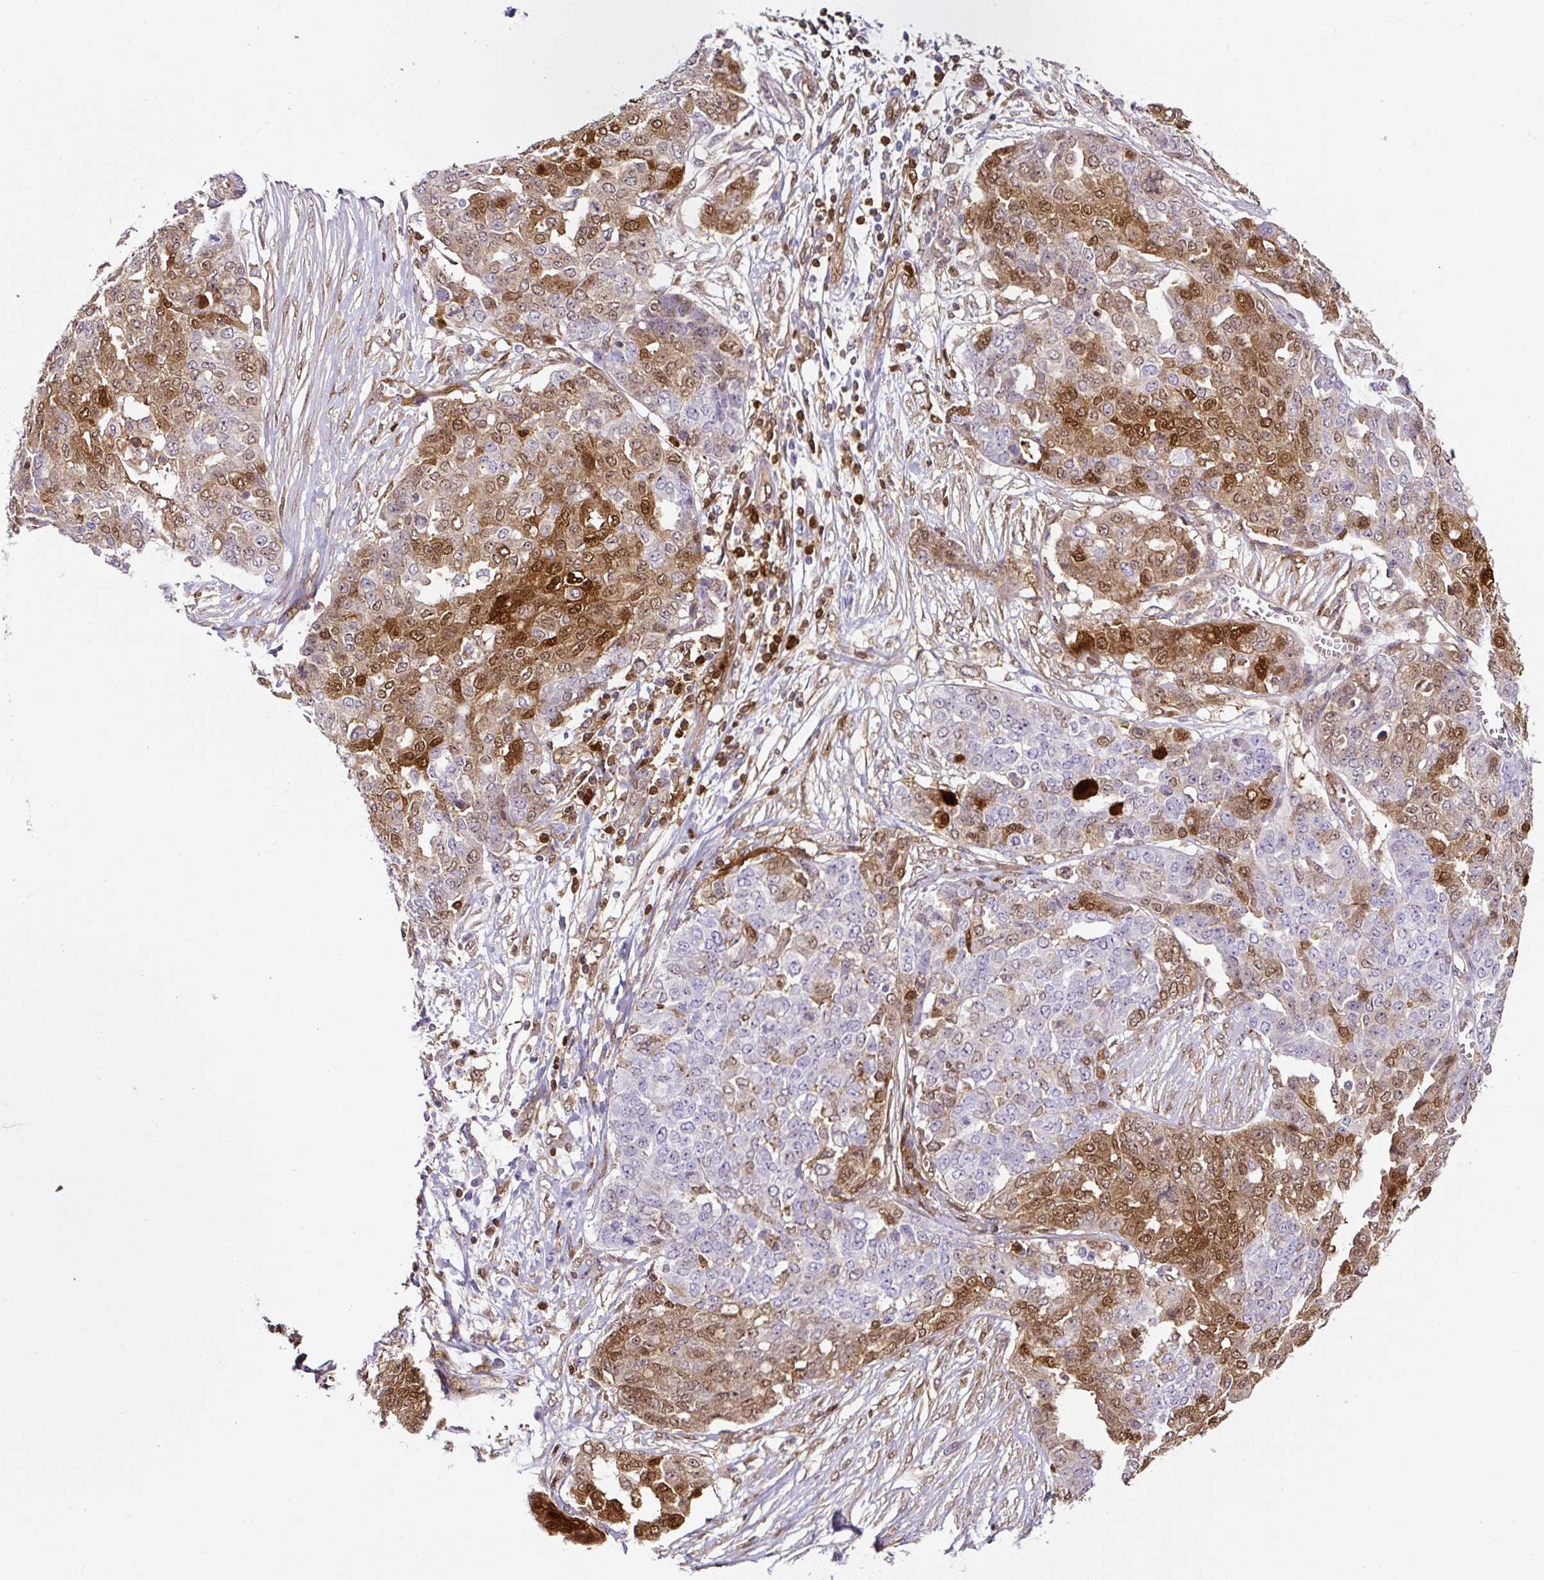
{"staining": {"intensity": "moderate", "quantity": "25%-75%", "location": "cytoplasmic/membranous,nuclear"}, "tissue": "ovarian cancer", "cell_type": "Tumor cells", "image_type": "cancer", "snomed": [{"axis": "morphology", "description": "Cystadenocarcinoma, serous, NOS"}, {"axis": "topography", "description": "Soft tissue"}, {"axis": "topography", "description": "Ovary"}], "caption": "Ovarian cancer stained with a protein marker displays moderate staining in tumor cells.", "gene": "ANXA1", "patient": {"sex": "female", "age": 57}}